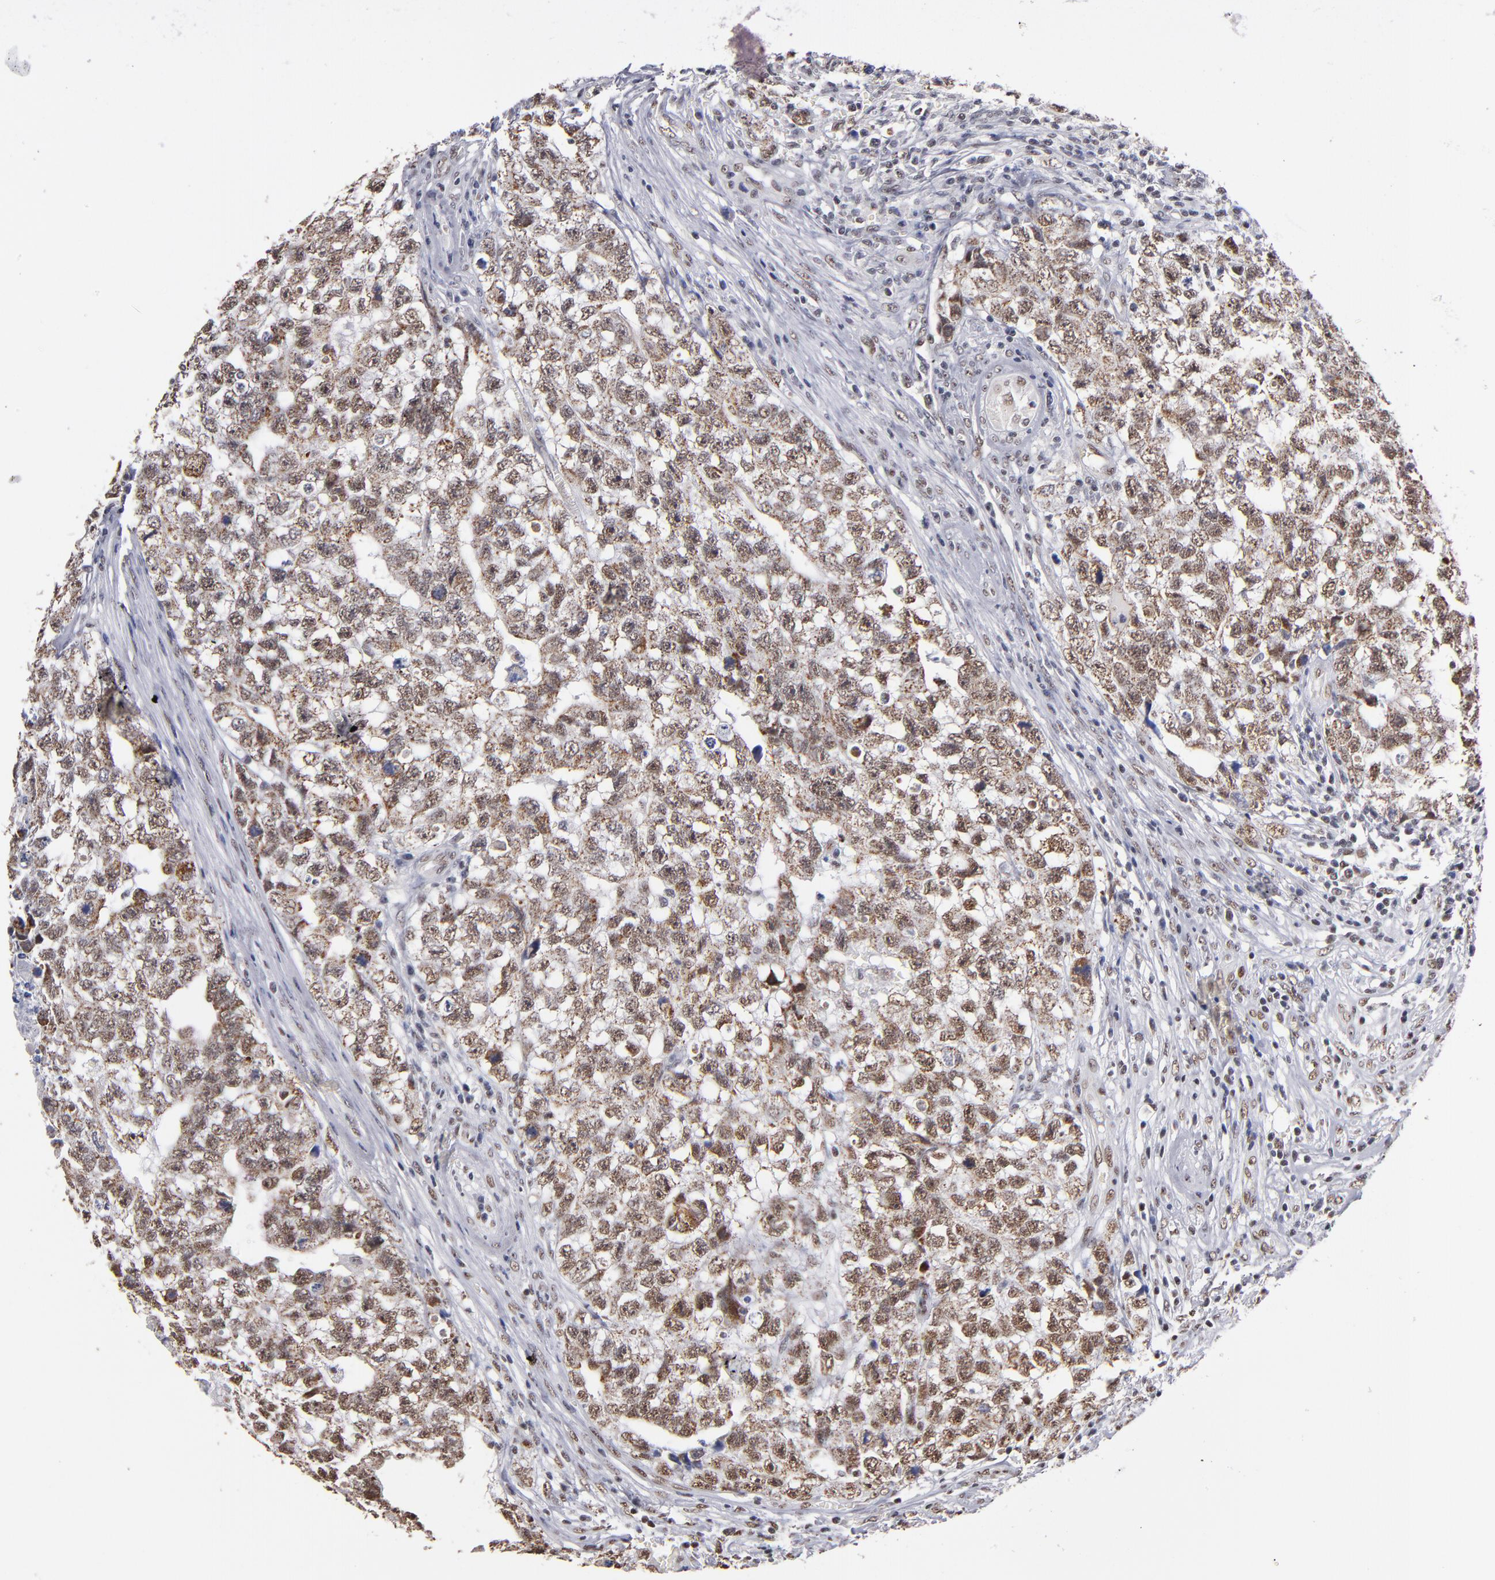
{"staining": {"intensity": "moderate", "quantity": ">75%", "location": "nuclear"}, "tissue": "testis cancer", "cell_type": "Tumor cells", "image_type": "cancer", "snomed": [{"axis": "morphology", "description": "Carcinoma, Embryonal, NOS"}, {"axis": "topography", "description": "Testis"}], "caption": "This micrograph shows IHC staining of embryonal carcinoma (testis), with medium moderate nuclear positivity in about >75% of tumor cells.", "gene": "MN1", "patient": {"sex": "male", "age": 31}}